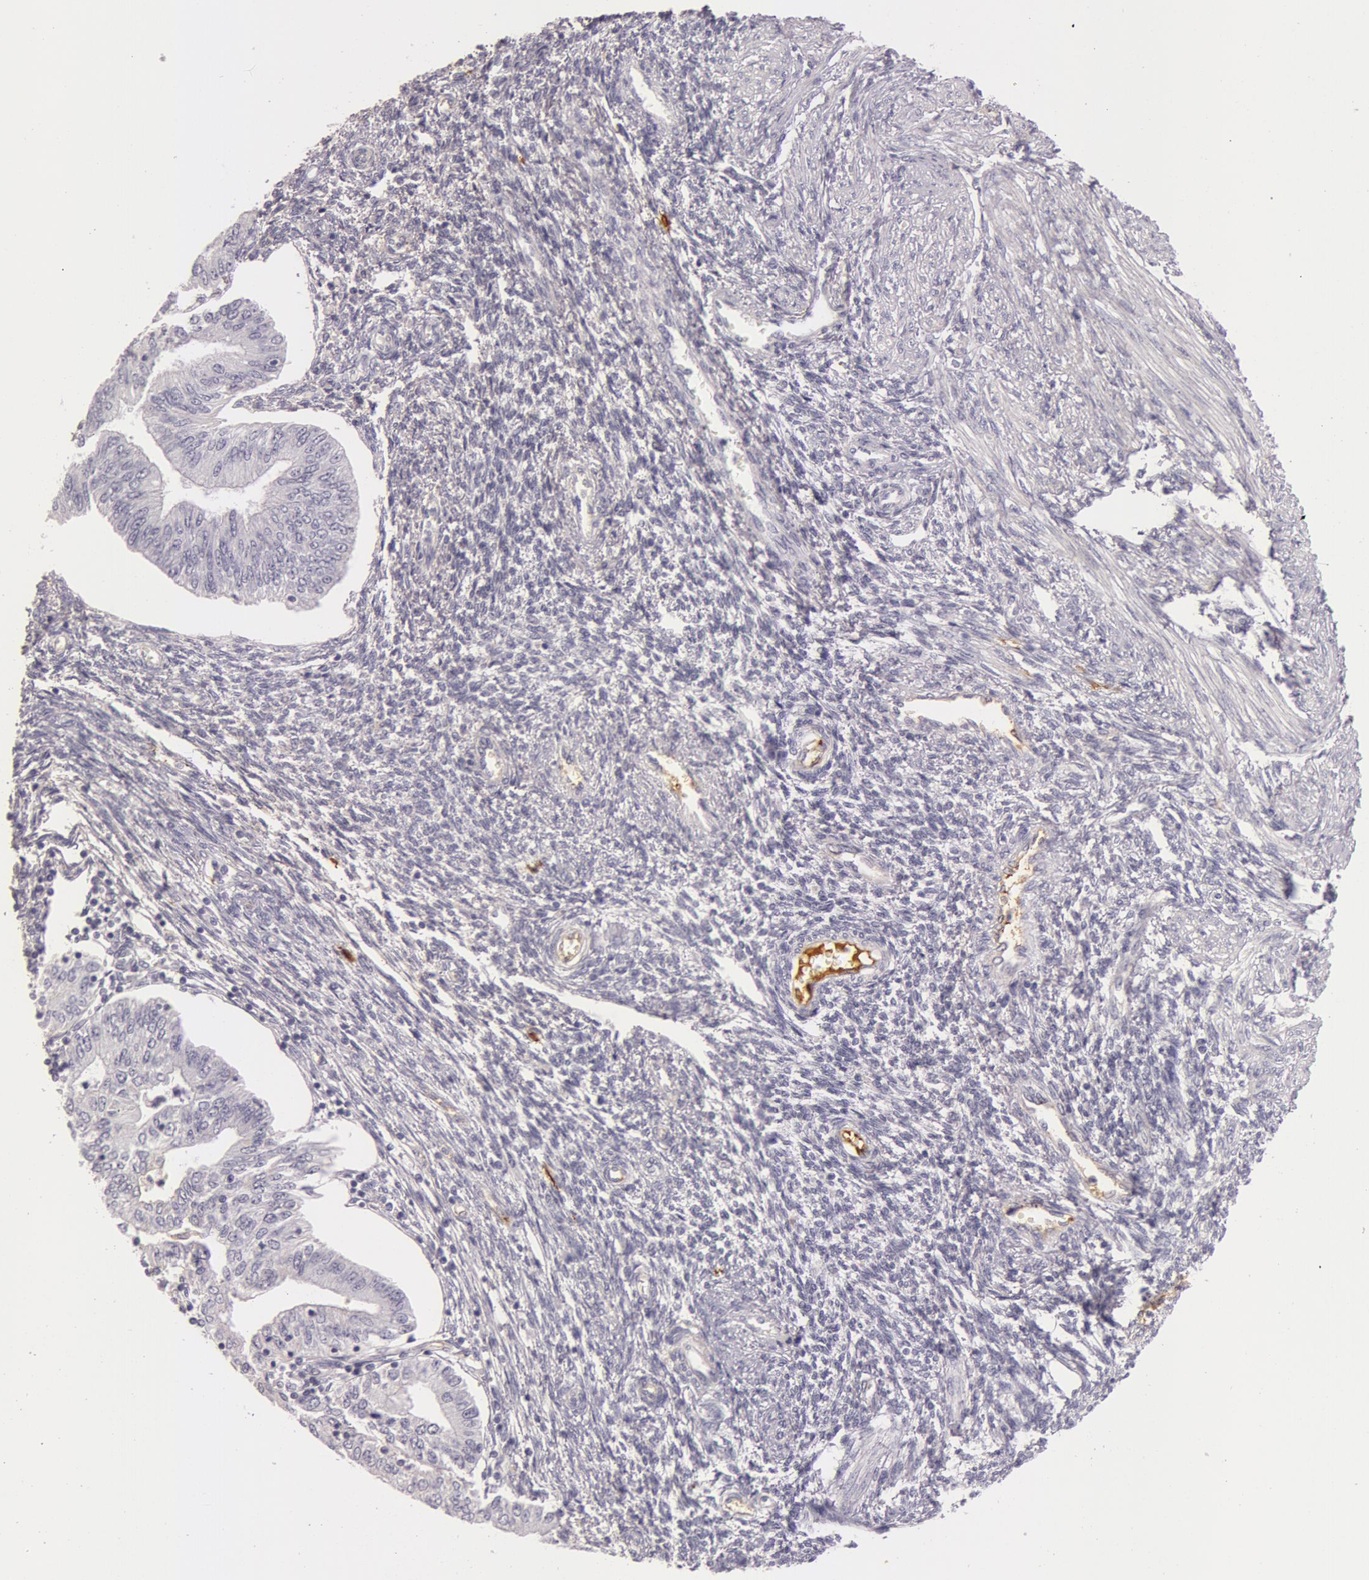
{"staining": {"intensity": "negative", "quantity": "none", "location": "none"}, "tissue": "endometrial cancer", "cell_type": "Tumor cells", "image_type": "cancer", "snomed": [{"axis": "morphology", "description": "Adenocarcinoma, NOS"}, {"axis": "topography", "description": "Endometrium"}], "caption": "Immunohistochemical staining of human endometrial cancer reveals no significant positivity in tumor cells.", "gene": "C4BPA", "patient": {"sex": "female", "age": 51}}